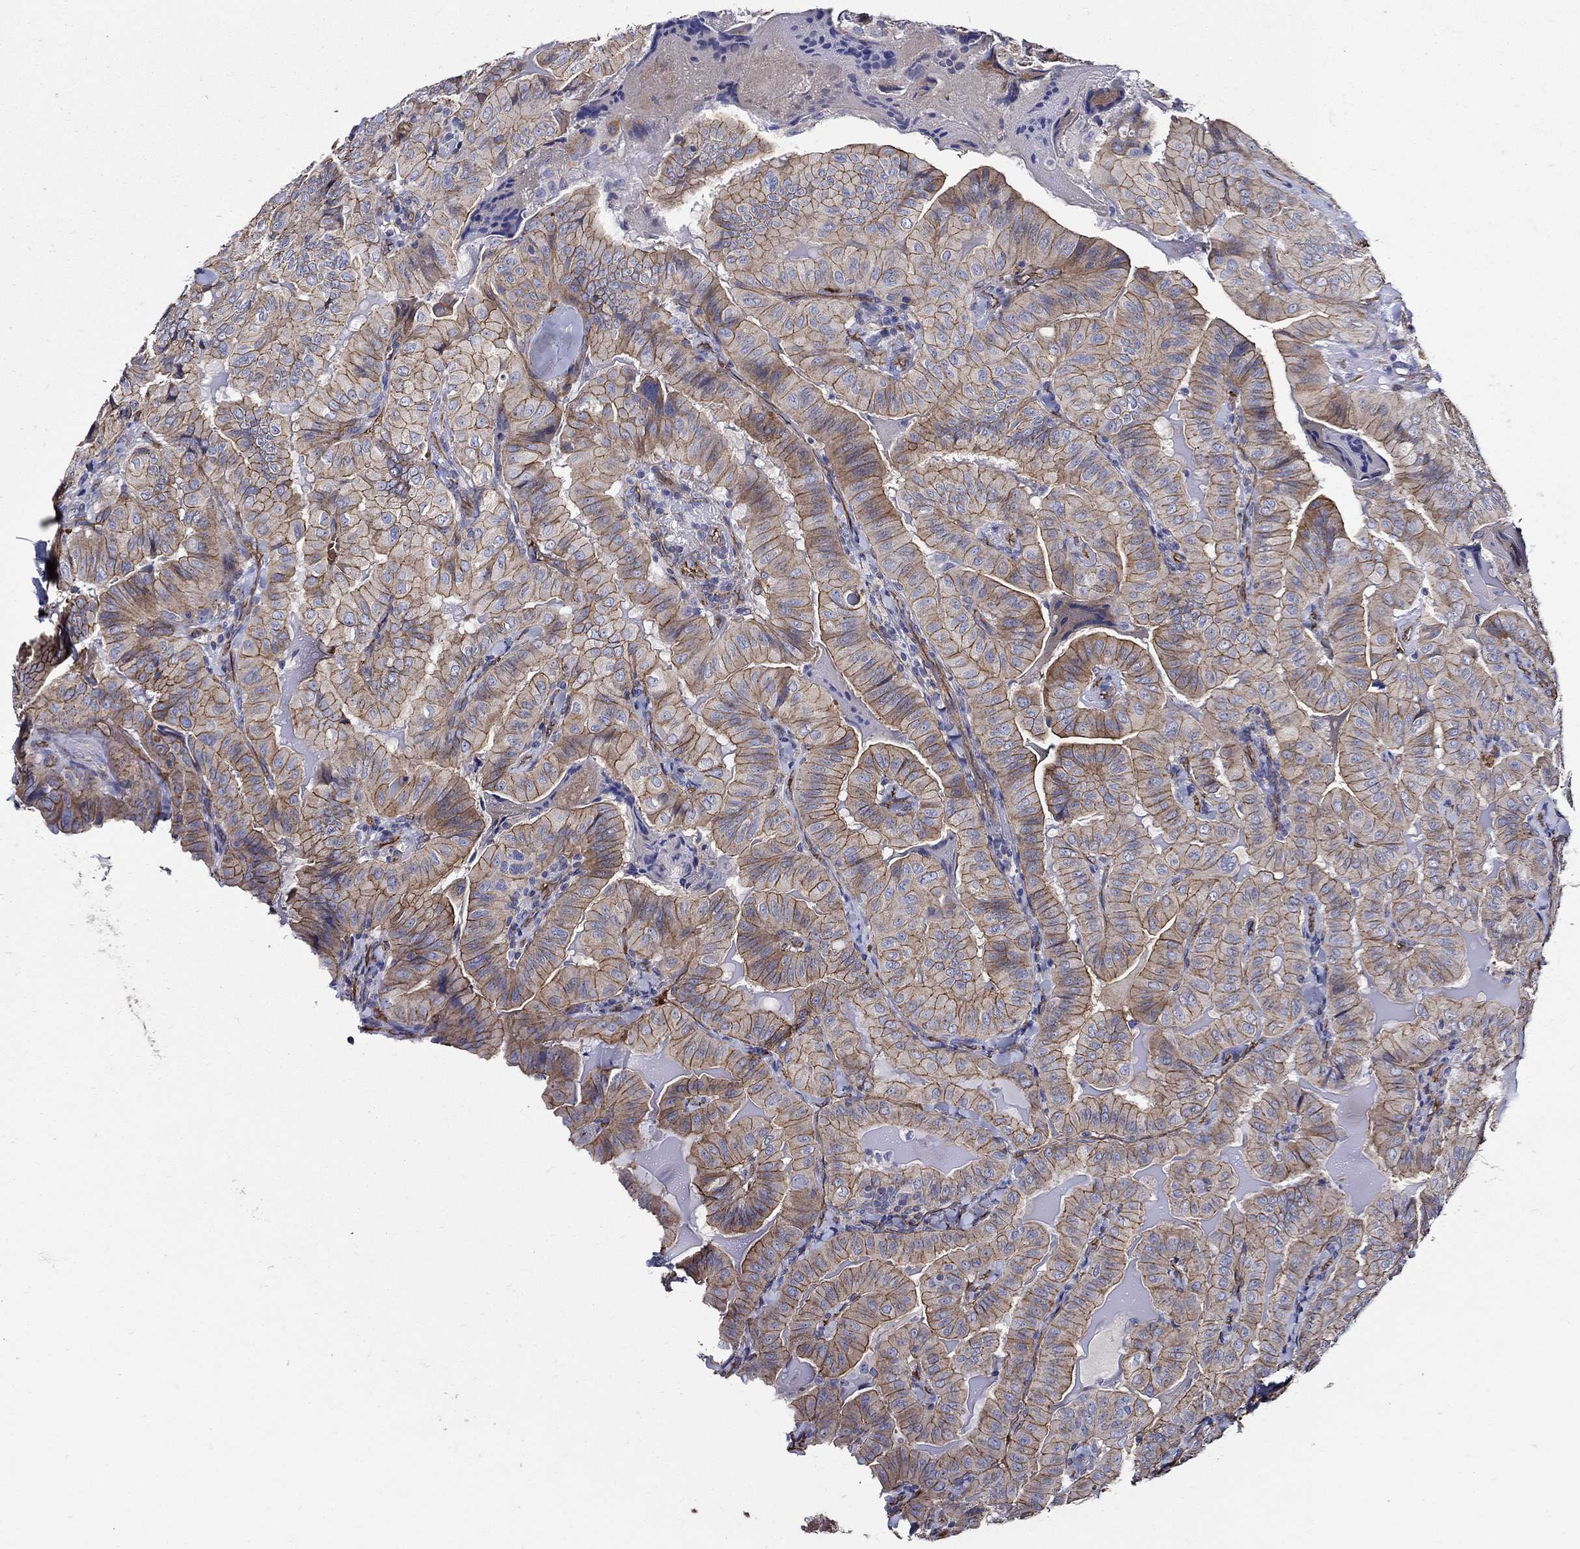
{"staining": {"intensity": "strong", "quantity": "25%-75%", "location": "cytoplasmic/membranous"}, "tissue": "thyroid cancer", "cell_type": "Tumor cells", "image_type": "cancer", "snomed": [{"axis": "morphology", "description": "Papillary adenocarcinoma, NOS"}, {"axis": "topography", "description": "Thyroid gland"}], "caption": "There is high levels of strong cytoplasmic/membranous staining in tumor cells of thyroid cancer (papillary adenocarcinoma), as demonstrated by immunohistochemical staining (brown color).", "gene": "APBB3", "patient": {"sex": "female", "age": 68}}